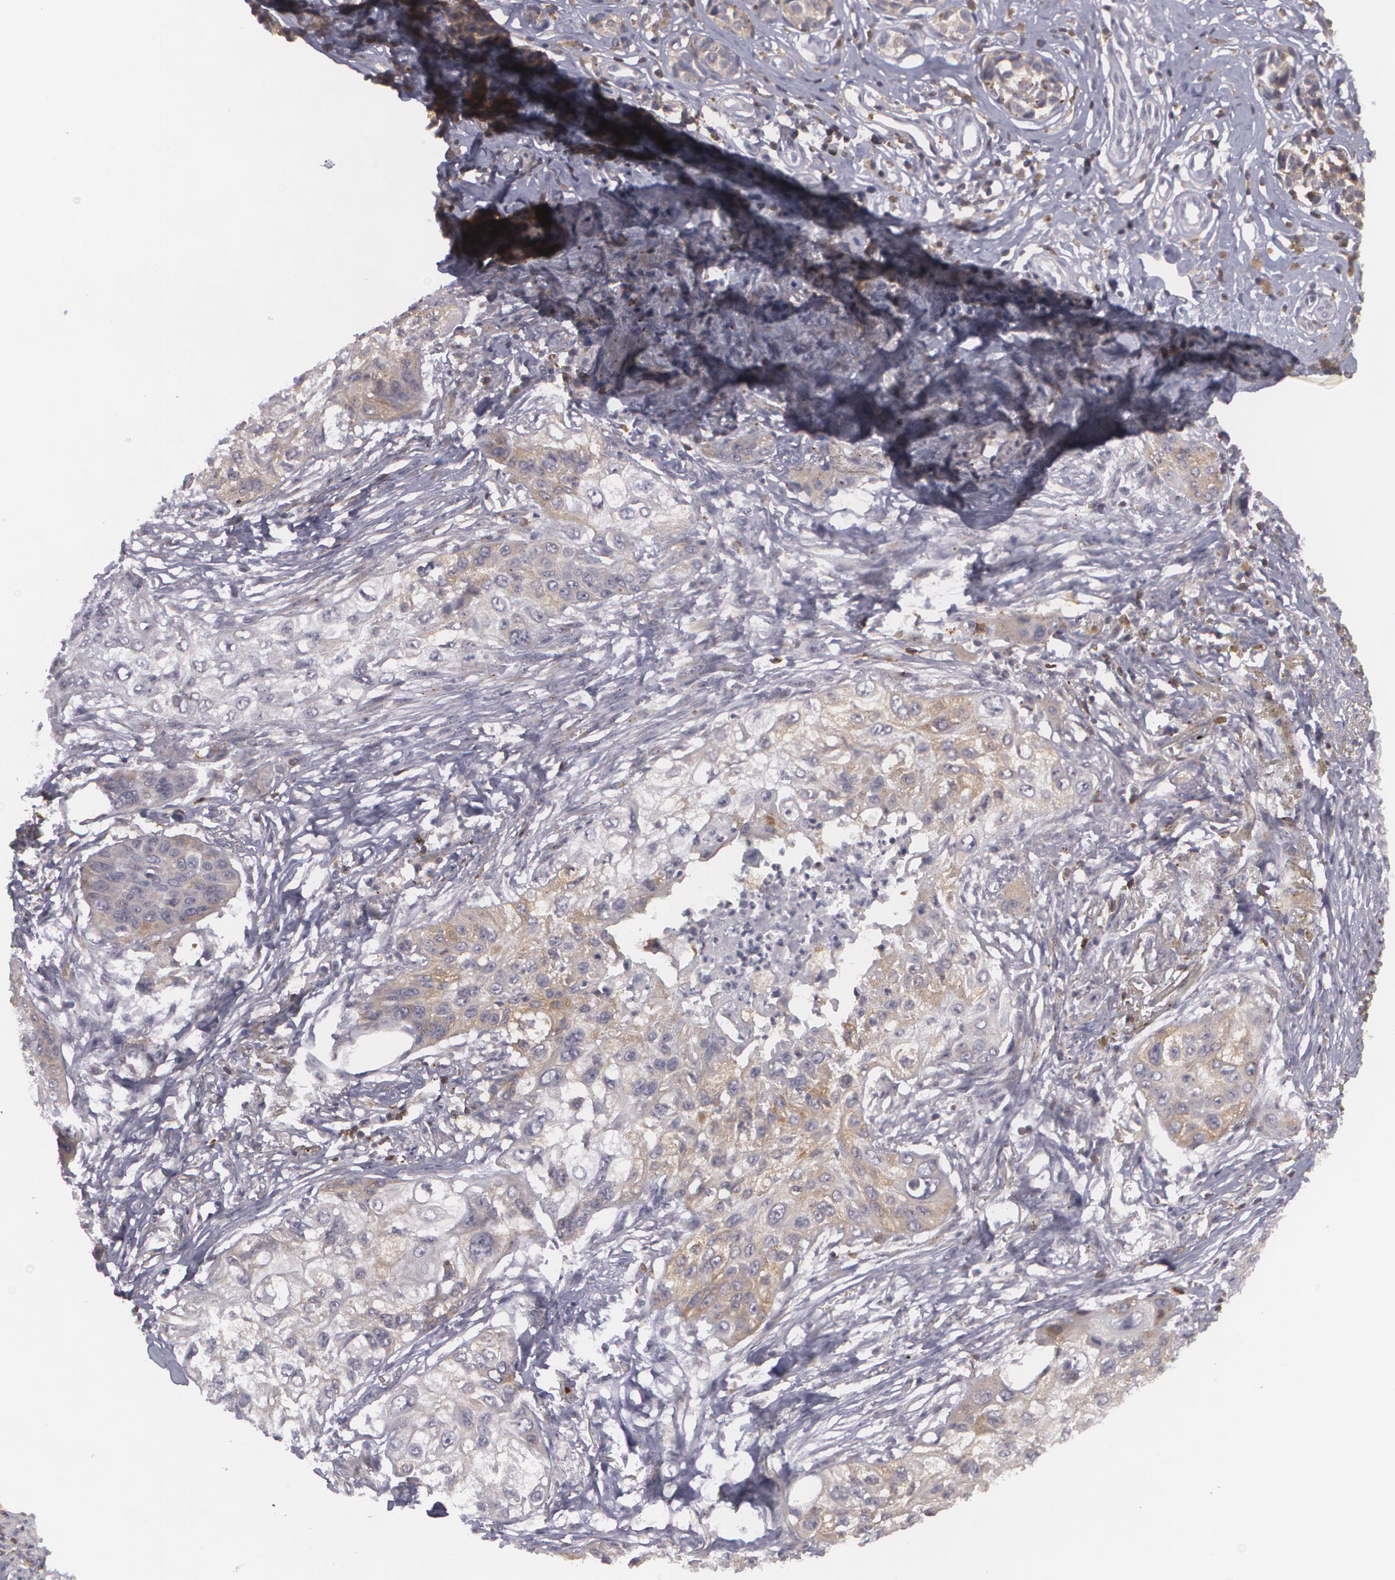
{"staining": {"intensity": "weak", "quantity": "25%-75%", "location": "cytoplasmic/membranous"}, "tissue": "melanoma", "cell_type": "Tumor cells", "image_type": "cancer", "snomed": [{"axis": "morphology", "description": "Malignant melanoma, NOS"}, {"axis": "topography", "description": "Skin"}], "caption": "Immunohistochemical staining of human melanoma shows low levels of weak cytoplasmic/membranous positivity in about 25%-75% of tumor cells.", "gene": "BIN1", "patient": {"sex": "male", "age": 79}}